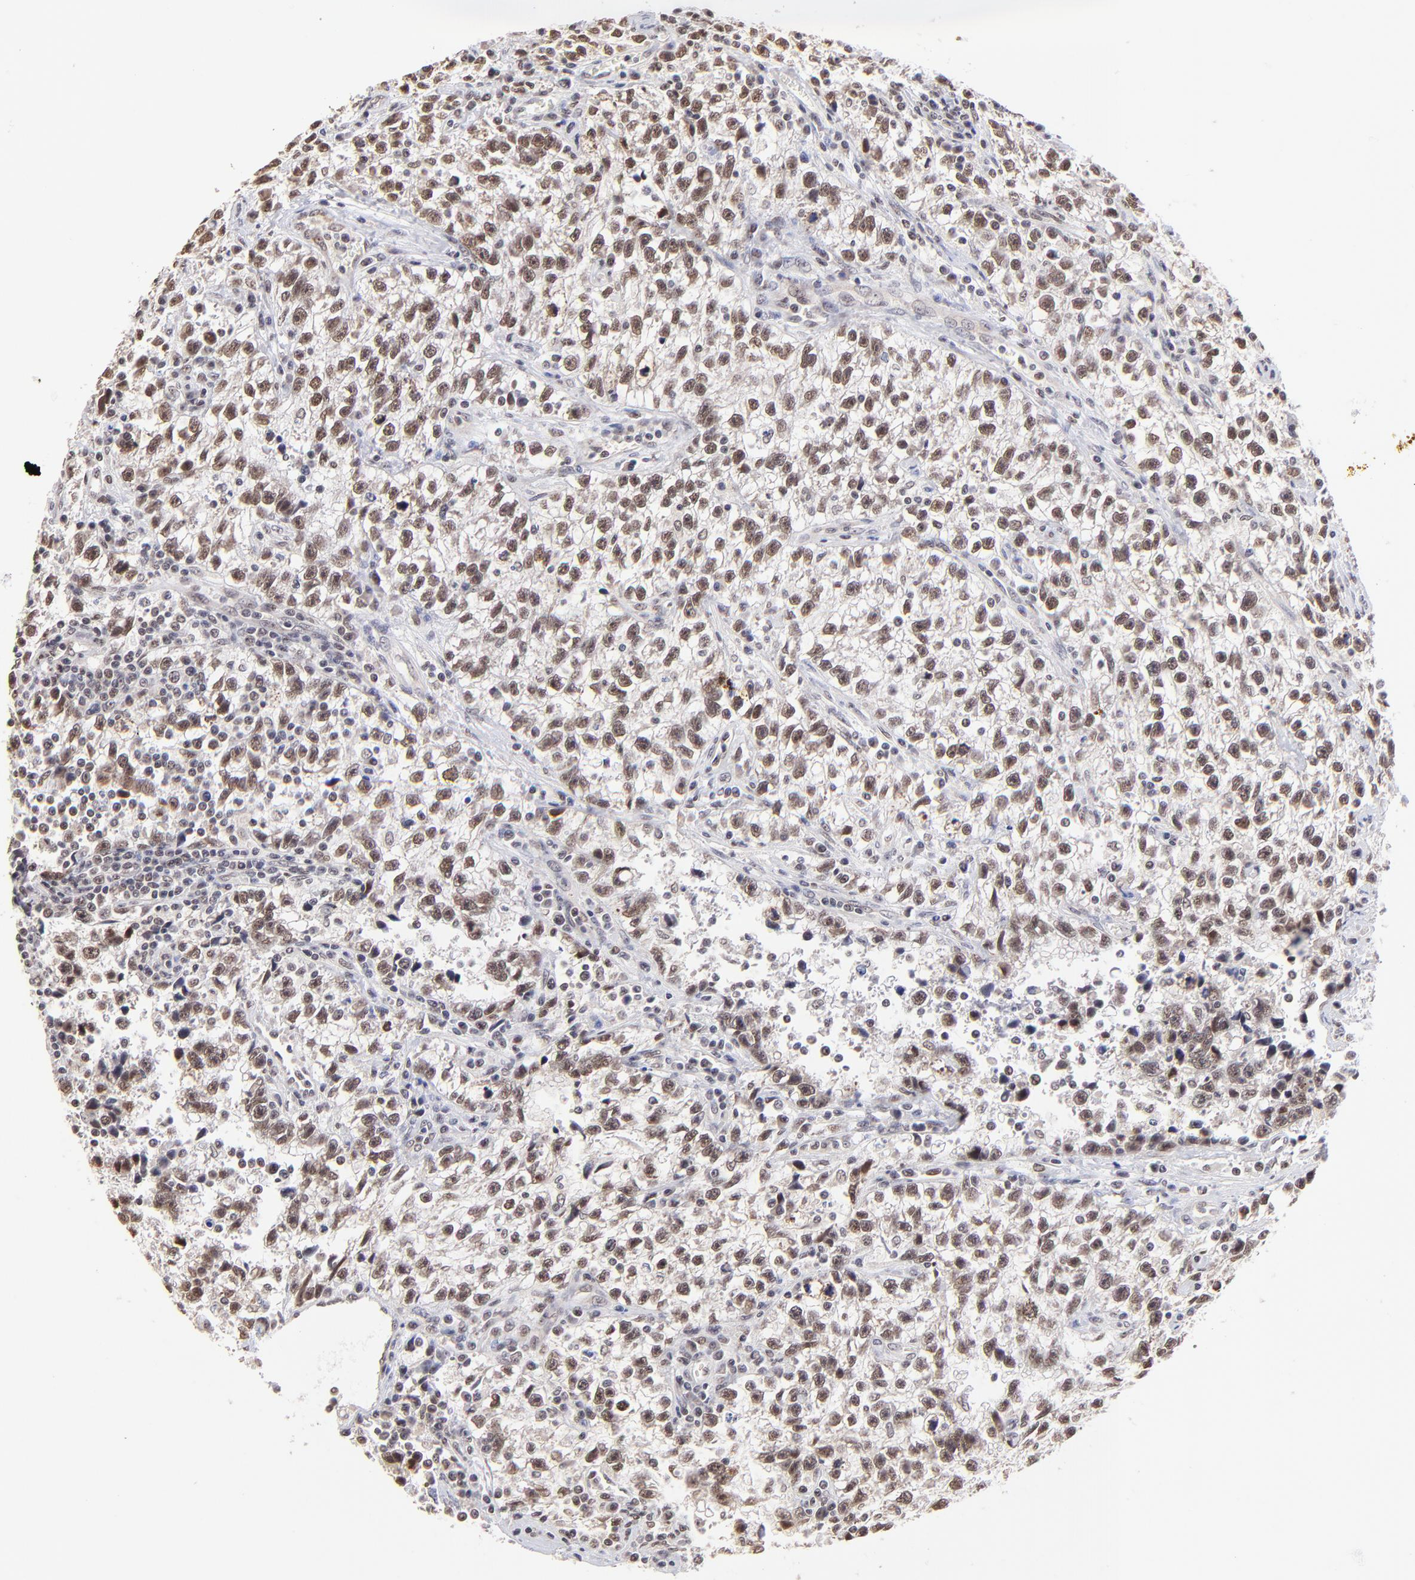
{"staining": {"intensity": "weak", "quantity": ">75%", "location": "nuclear"}, "tissue": "testis cancer", "cell_type": "Tumor cells", "image_type": "cancer", "snomed": [{"axis": "morphology", "description": "Seminoma, NOS"}, {"axis": "topography", "description": "Testis"}], "caption": "Immunohistochemical staining of human testis cancer (seminoma) exhibits low levels of weak nuclear expression in approximately >75% of tumor cells. Immunohistochemistry stains the protein of interest in brown and the nuclei are stained blue.", "gene": "ZNF670", "patient": {"sex": "male", "age": 38}}